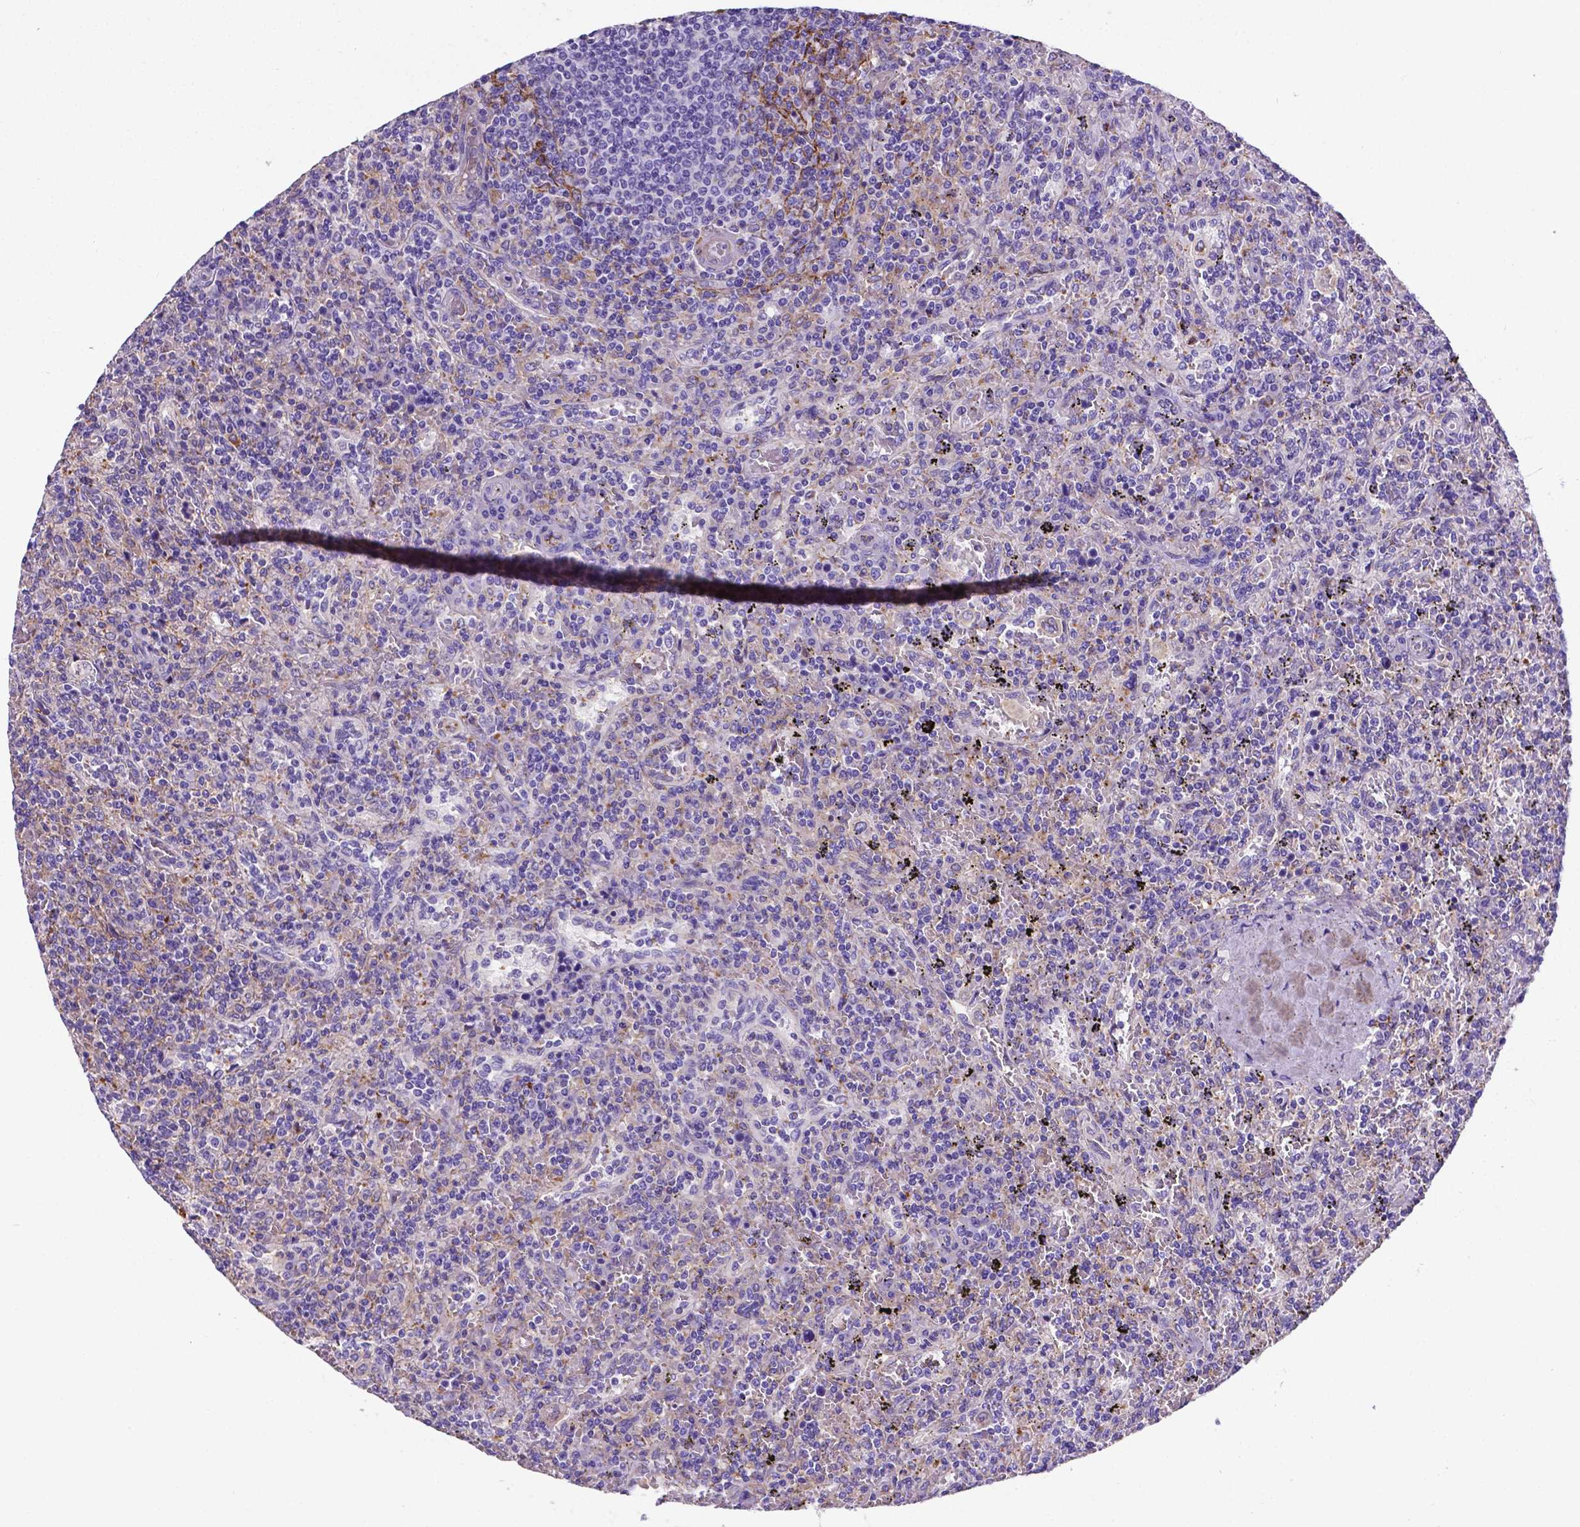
{"staining": {"intensity": "negative", "quantity": "none", "location": "none"}, "tissue": "lymphoma", "cell_type": "Tumor cells", "image_type": "cancer", "snomed": [{"axis": "morphology", "description": "Malignant lymphoma, non-Hodgkin's type, Low grade"}, {"axis": "topography", "description": "Spleen"}], "caption": "IHC histopathology image of neoplastic tissue: human malignant lymphoma, non-Hodgkin's type (low-grade) stained with DAB demonstrates no significant protein expression in tumor cells.", "gene": "APOE", "patient": {"sex": "male", "age": 62}}